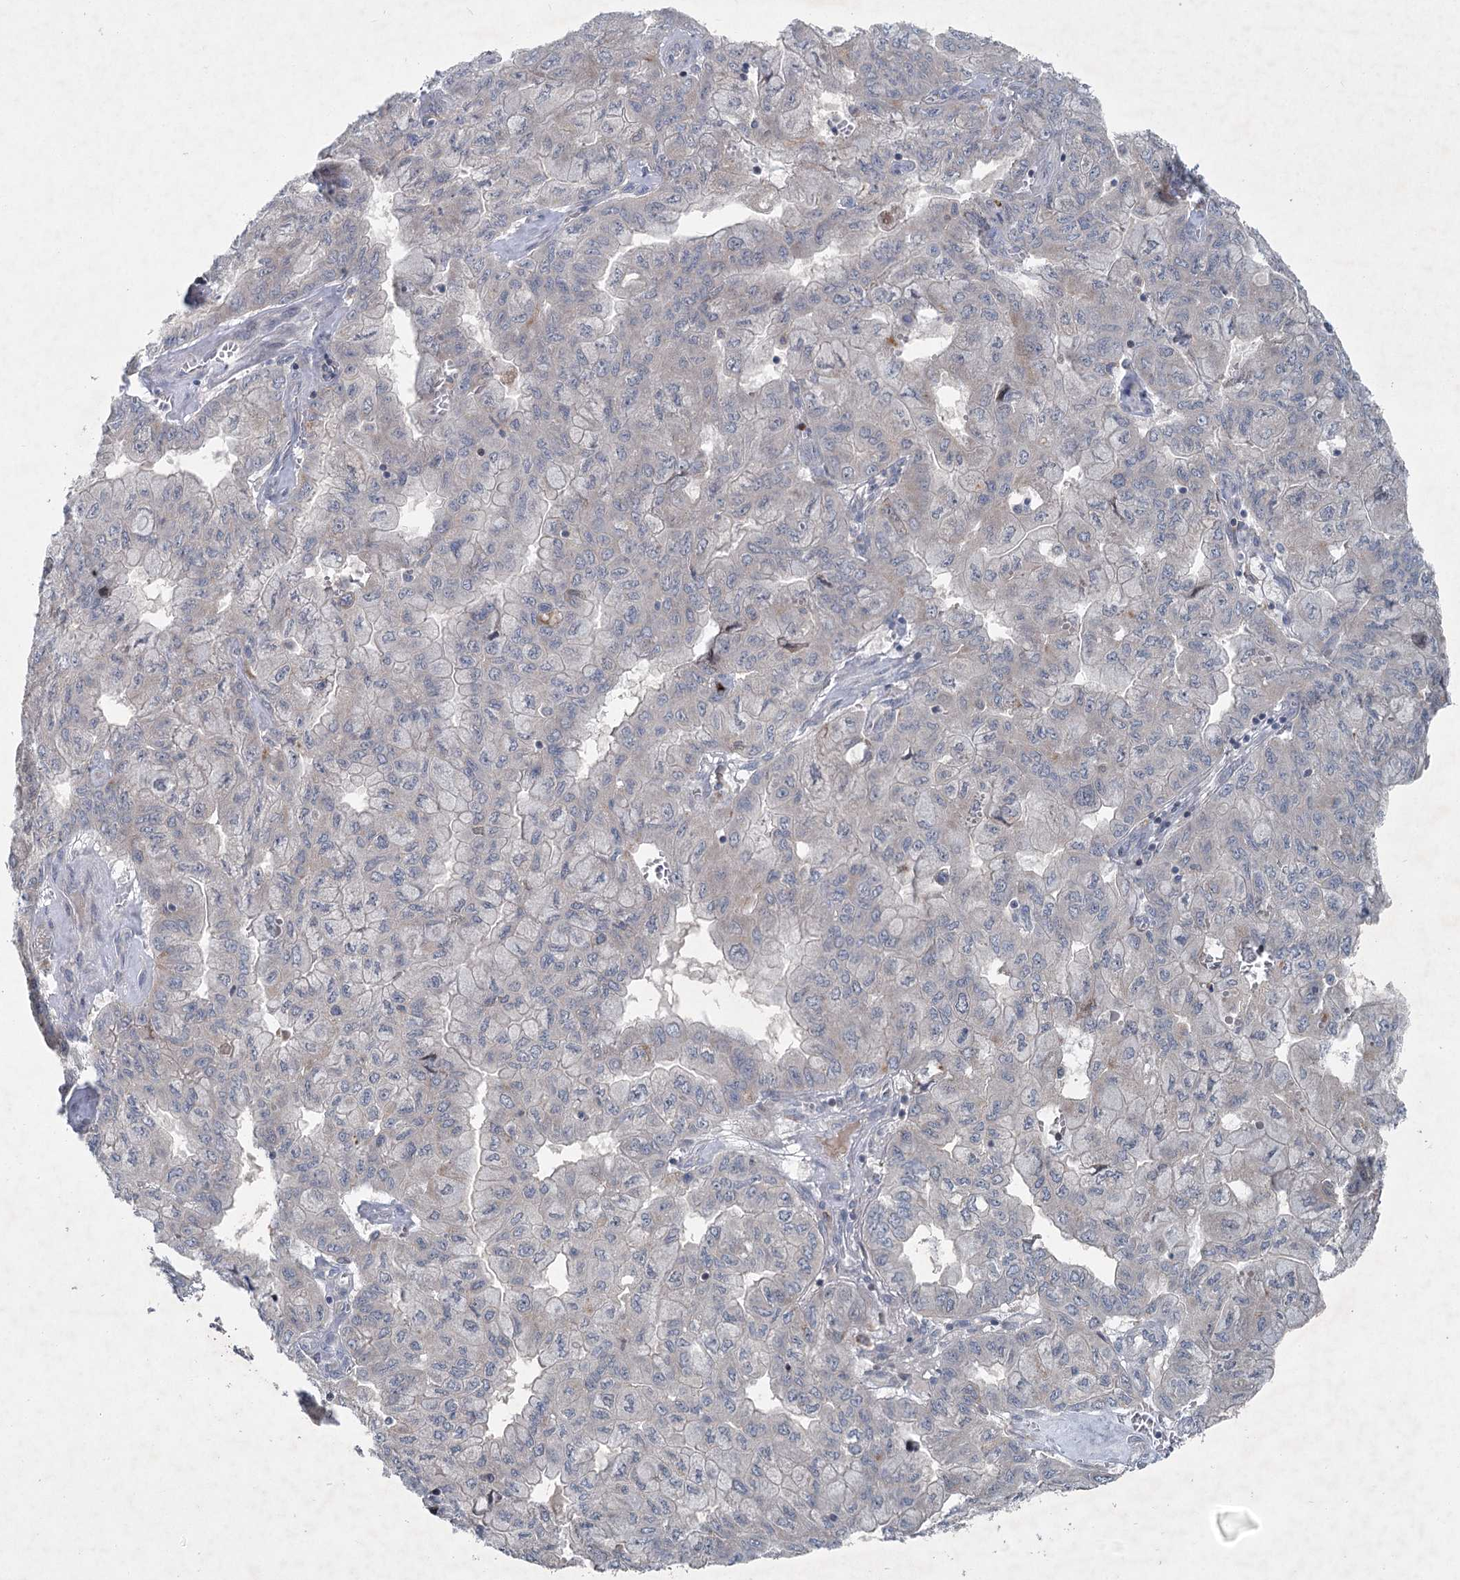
{"staining": {"intensity": "negative", "quantity": "none", "location": "none"}, "tissue": "pancreatic cancer", "cell_type": "Tumor cells", "image_type": "cancer", "snomed": [{"axis": "morphology", "description": "Adenocarcinoma, NOS"}, {"axis": "topography", "description": "Pancreas"}], "caption": "Immunohistochemical staining of human adenocarcinoma (pancreatic) reveals no significant expression in tumor cells. (DAB immunohistochemistry (IHC) visualized using brightfield microscopy, high magnification).", "gene": "PLA2G12A", "patient": {"sex": "male", "age": 51}}